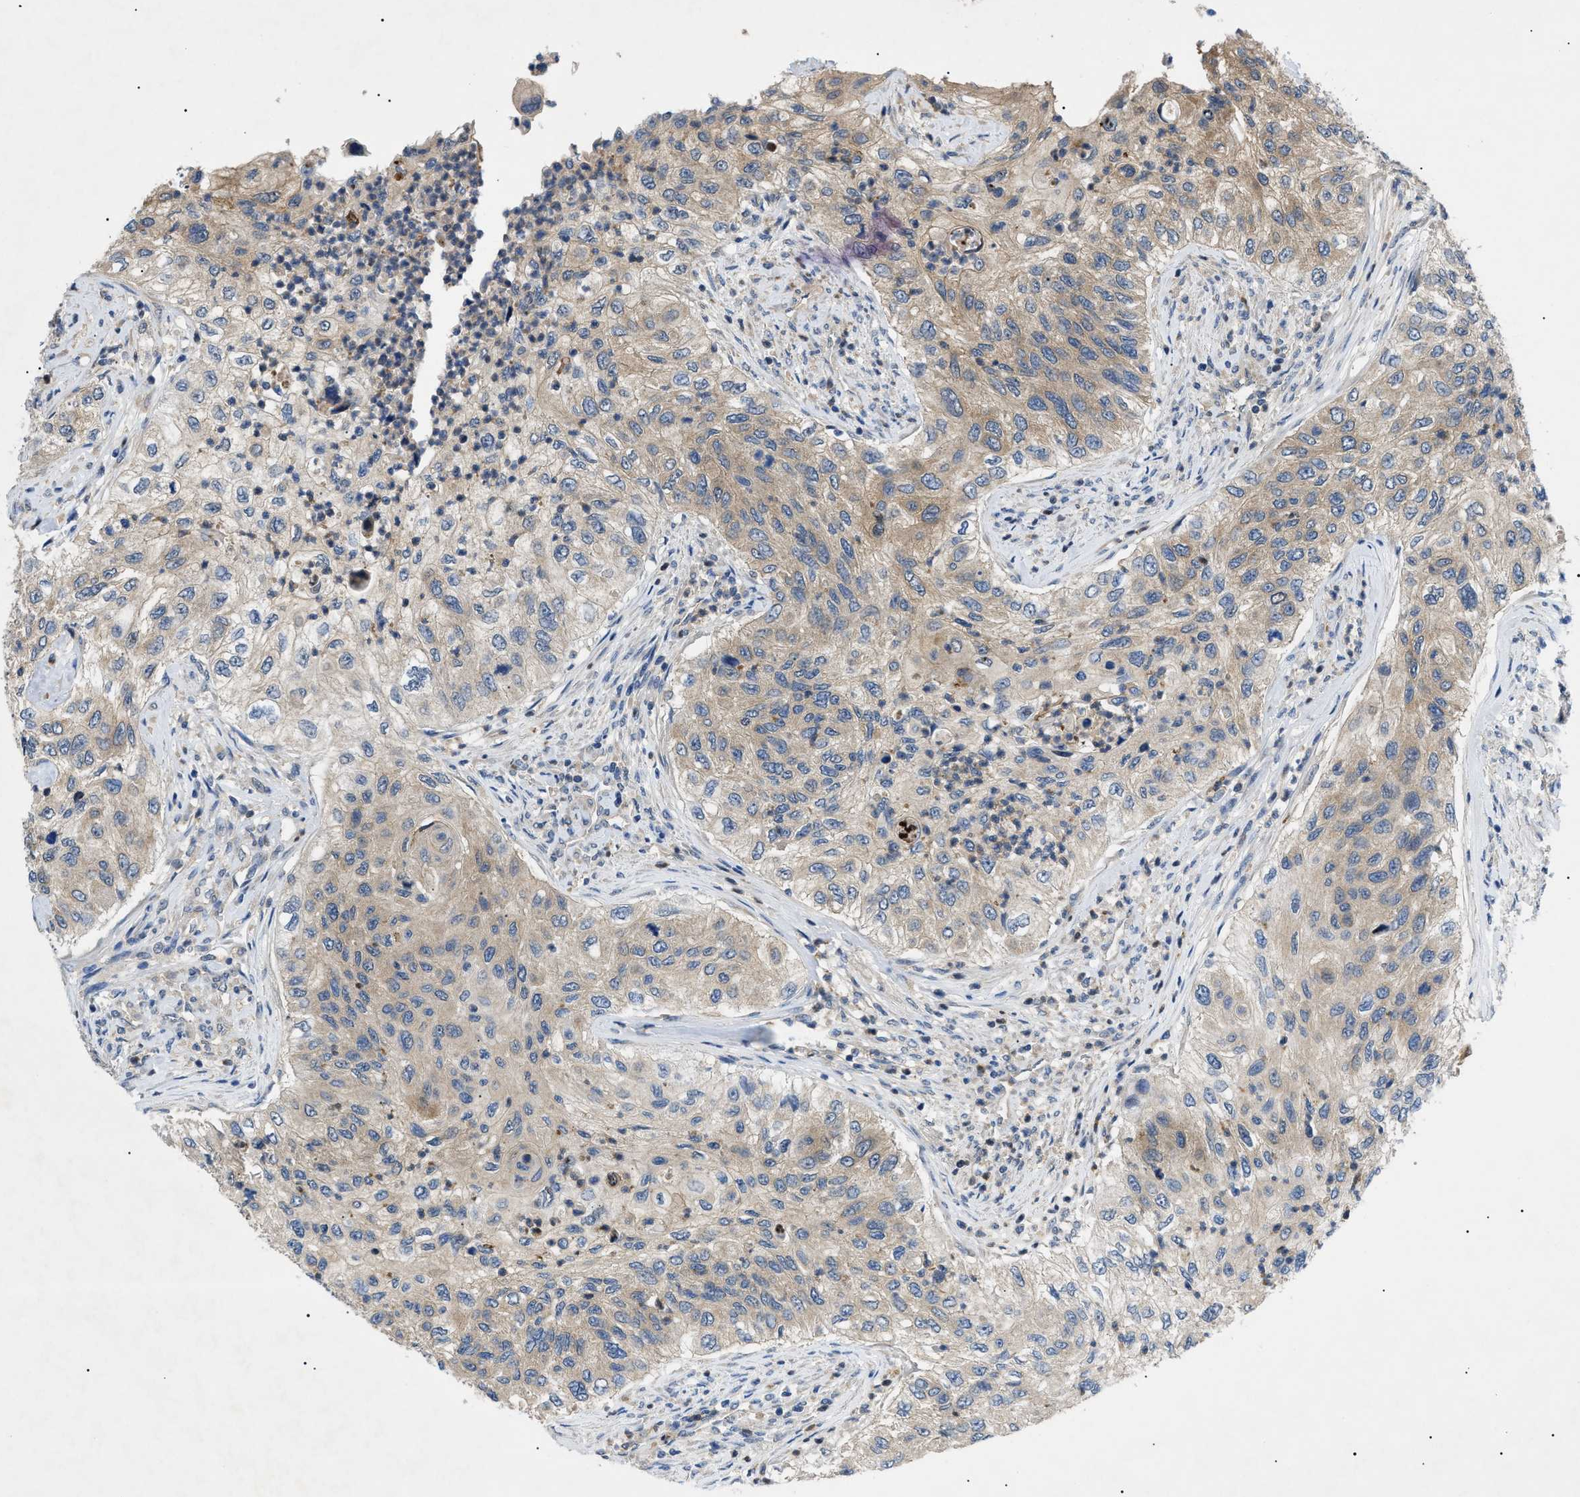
{"staining": {"intensity": "weak", "quantity": ">75%", "location": "cytoplasmic/membranous"}, "tissue": "urothelial cancer", "cell_type": "Tumor cells", "image_type": "cancer", "snomed": [{"axis": "morphology", "description": "Urothelial carcinoma, High grade"}, {"axis": "topography", "description": "Urinary bladder"}], "caption": "Immunohistochemical staining of high-grade urothelial carcinoma exhibits low levels of weak cytoplasmic/membranous protein expression in about >75% of tumor cells. Immunohistochemistry (ihc) stains the protein in brown and the nuclei are stained blue.", "gene": "RIPK1", "patient": {"sex": "female", "age": 60}}